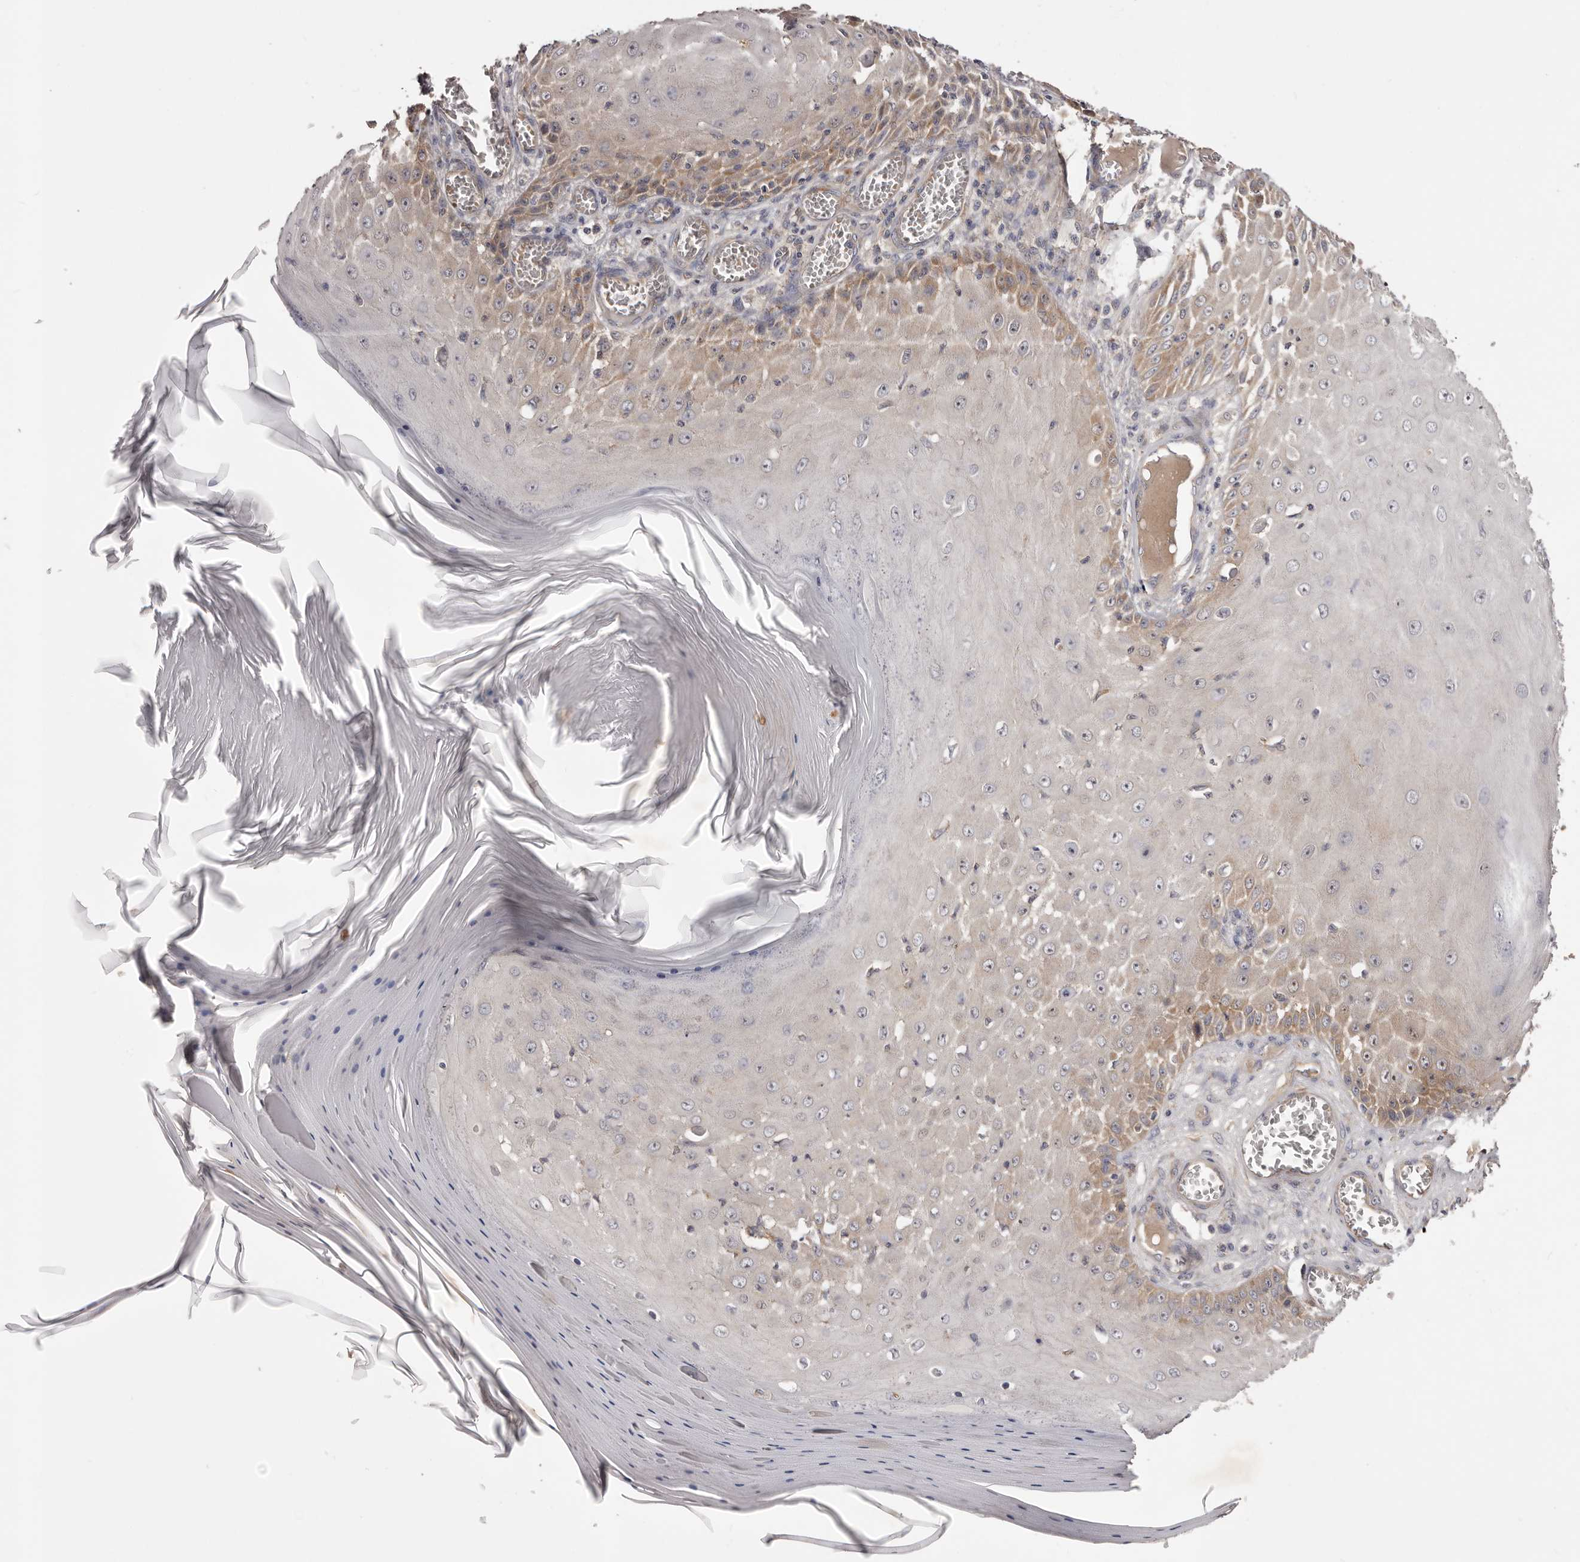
{"staining": {"intensity": "moderate", "quantity": ">75%", "location": "cytoplasmic/membranous"}, "tissue": "skin cancer", "cell_type": "Tumor cells", "image_type": "cancer", "snomed": [{"axis": "morphology", "description": "Squamous cell carcinoma, NOS"}, {"axis": "topography", "description": "Skin"}], "caption": "Skin cancer (squamous cell carcinoma) was stained to show a protein in brown. There is medium levels of moderate cytoplasmic/membranous positivity in approximately >75% of tumor cells.", "gene": "LTV1", "patient": {"sex": "female", "age": 73}}